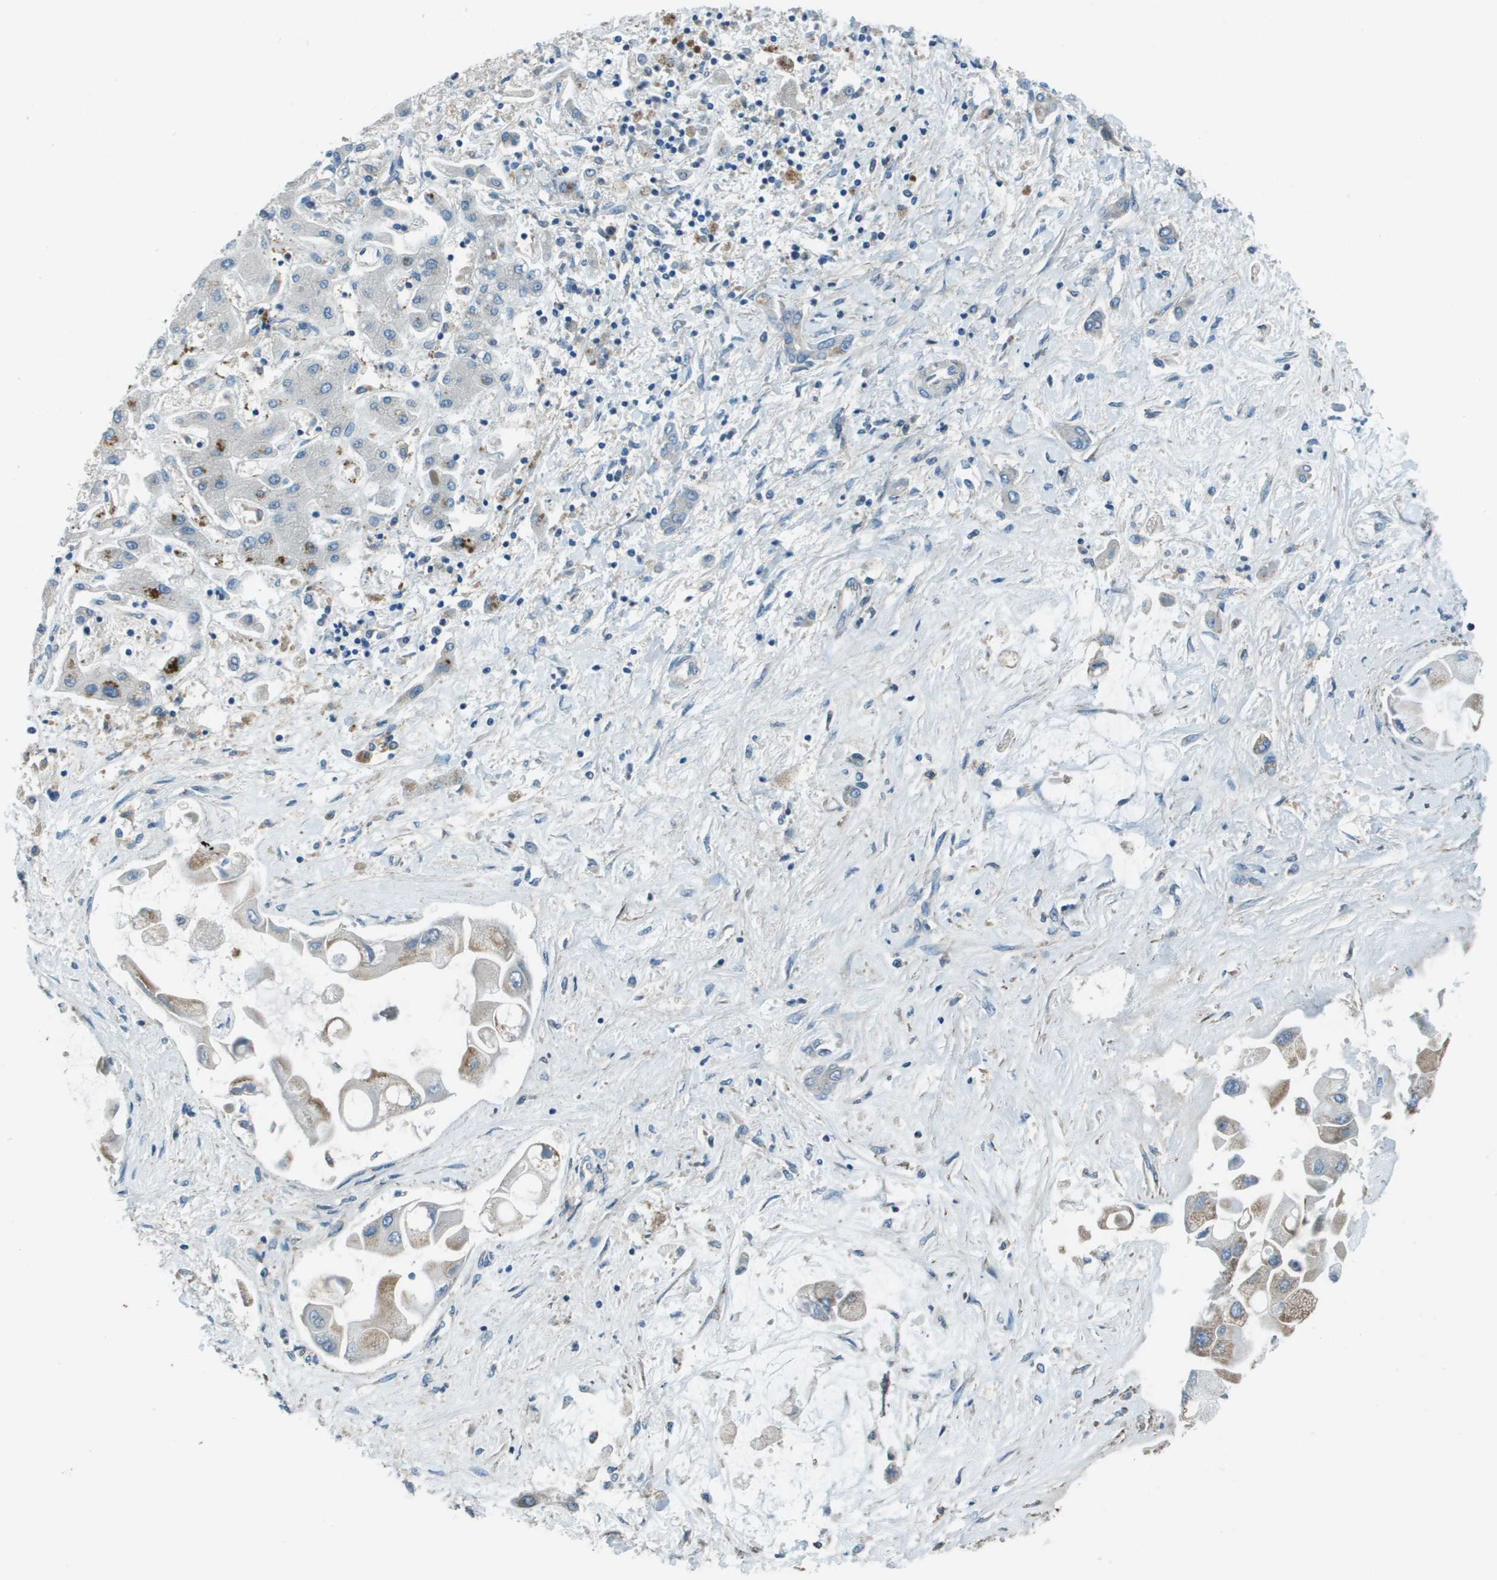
{"staining": {"intensity": "weak", "quantity": "<25%", "location": "cytoplasmic/membranous"}, "tissue": "liver cancer", "cell_type": "Tumor cells", "image_type": "cancer", "snomed": [{"axis": "morphology", "description": "Cholangiocarcinoma"}, {"axis": "topography", "description": "Liver"}], "caption": "There is no significant expression in tumor cells of liver cholangiocarcinoma.", "gene": "TMEM51", "patient": {"sex": "male", "age": 50}}